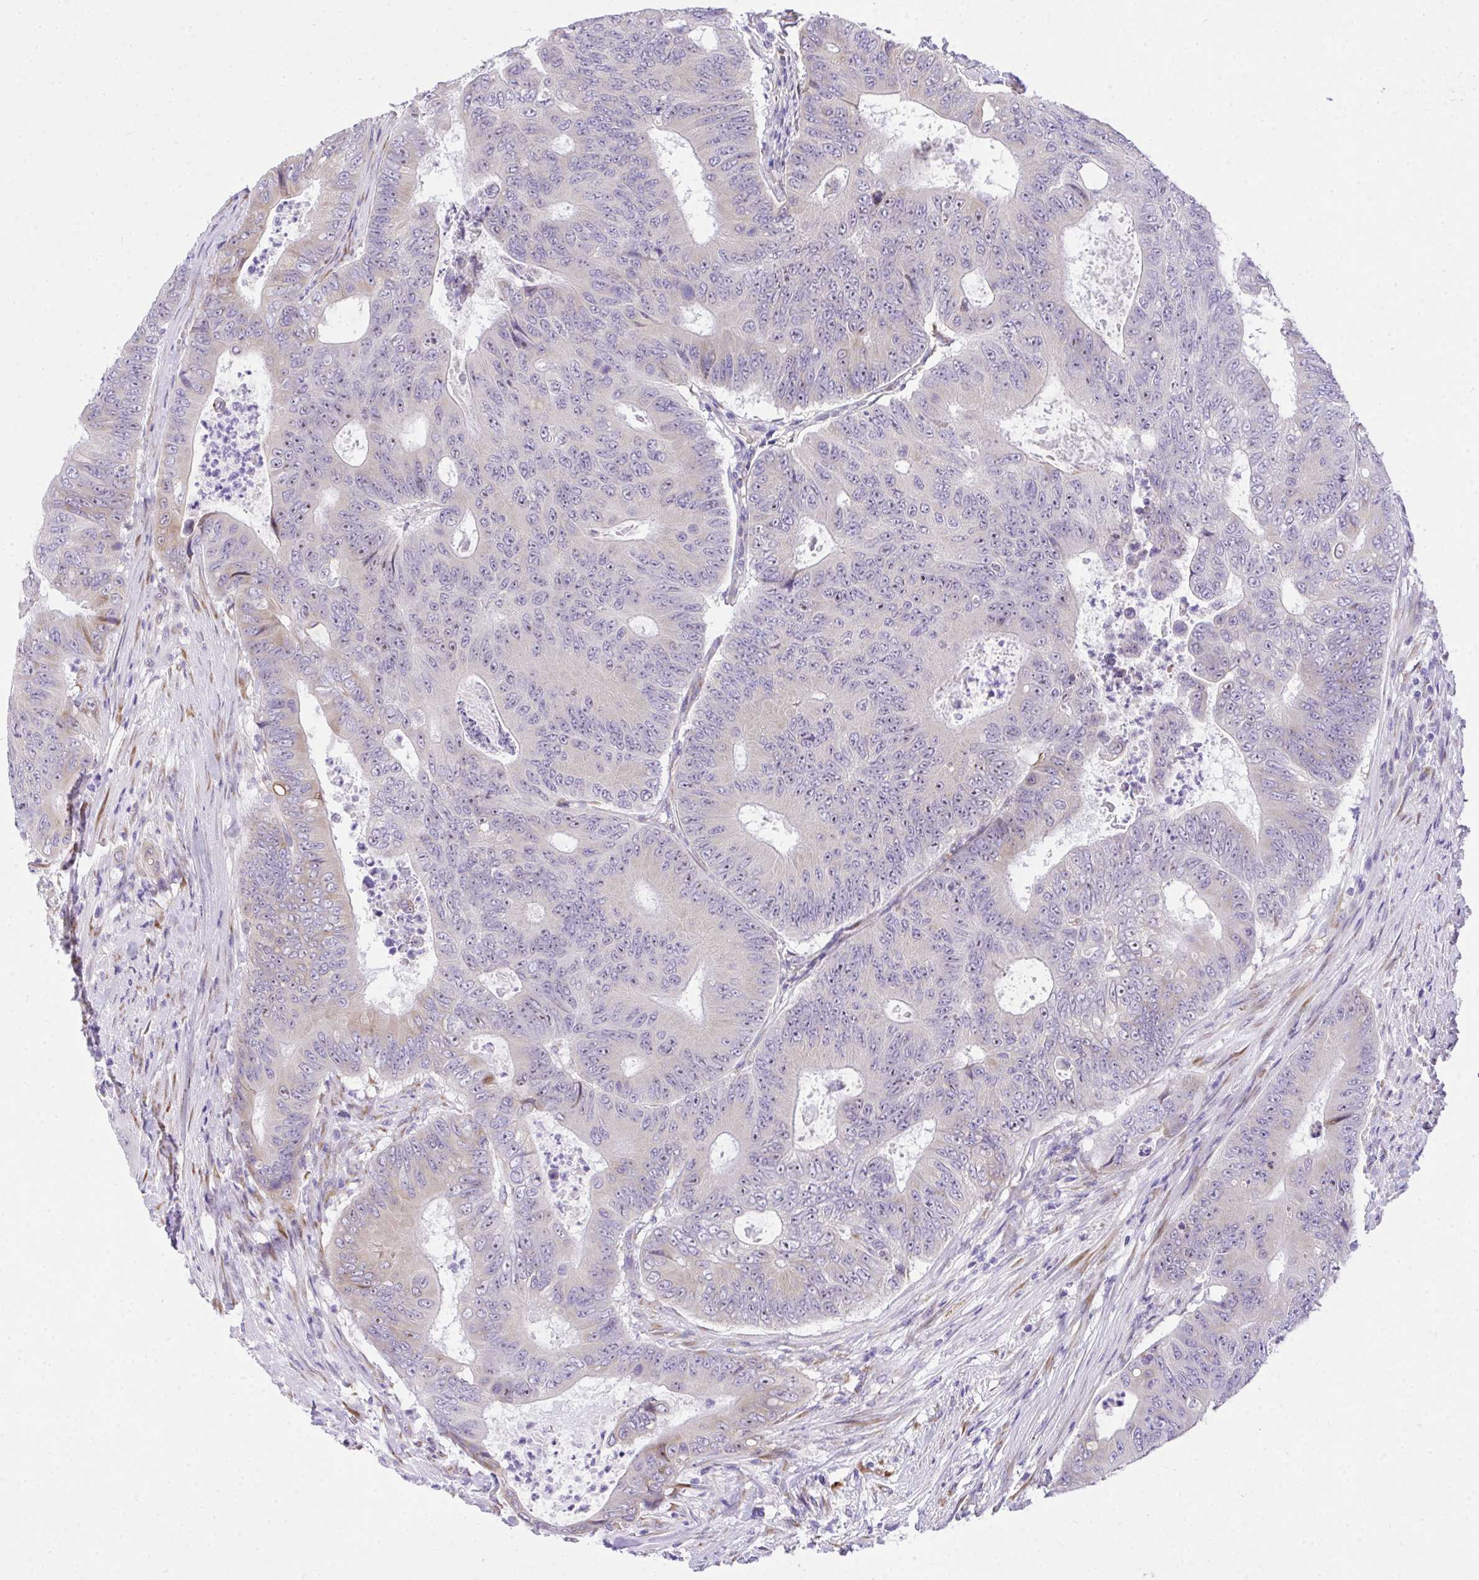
{"staining": {"intensity": "negative", "quantity": "none", "location": "none"}, "tissue": "colorectal cancer", "cell_type": "Tumor cells", "image_type": "cancer", "snomed": [{"axis": "morphology", "description": "Adenocarcinoma, NOS"}, {"axis": "topography", "description": "Colon"}], "caption": "An immunohistochemistry (IHC) image of adenocarcinoma (colorectal) is shown. There is no staining in tumor cells of adenocarcinoma (colorectal). (DAB (3,3'-diaminobenzidine) immunohistochemistry (IHC), high magnification).", "gene": "ADRA2C", "patient": {"sex": "female", "age": 48}}